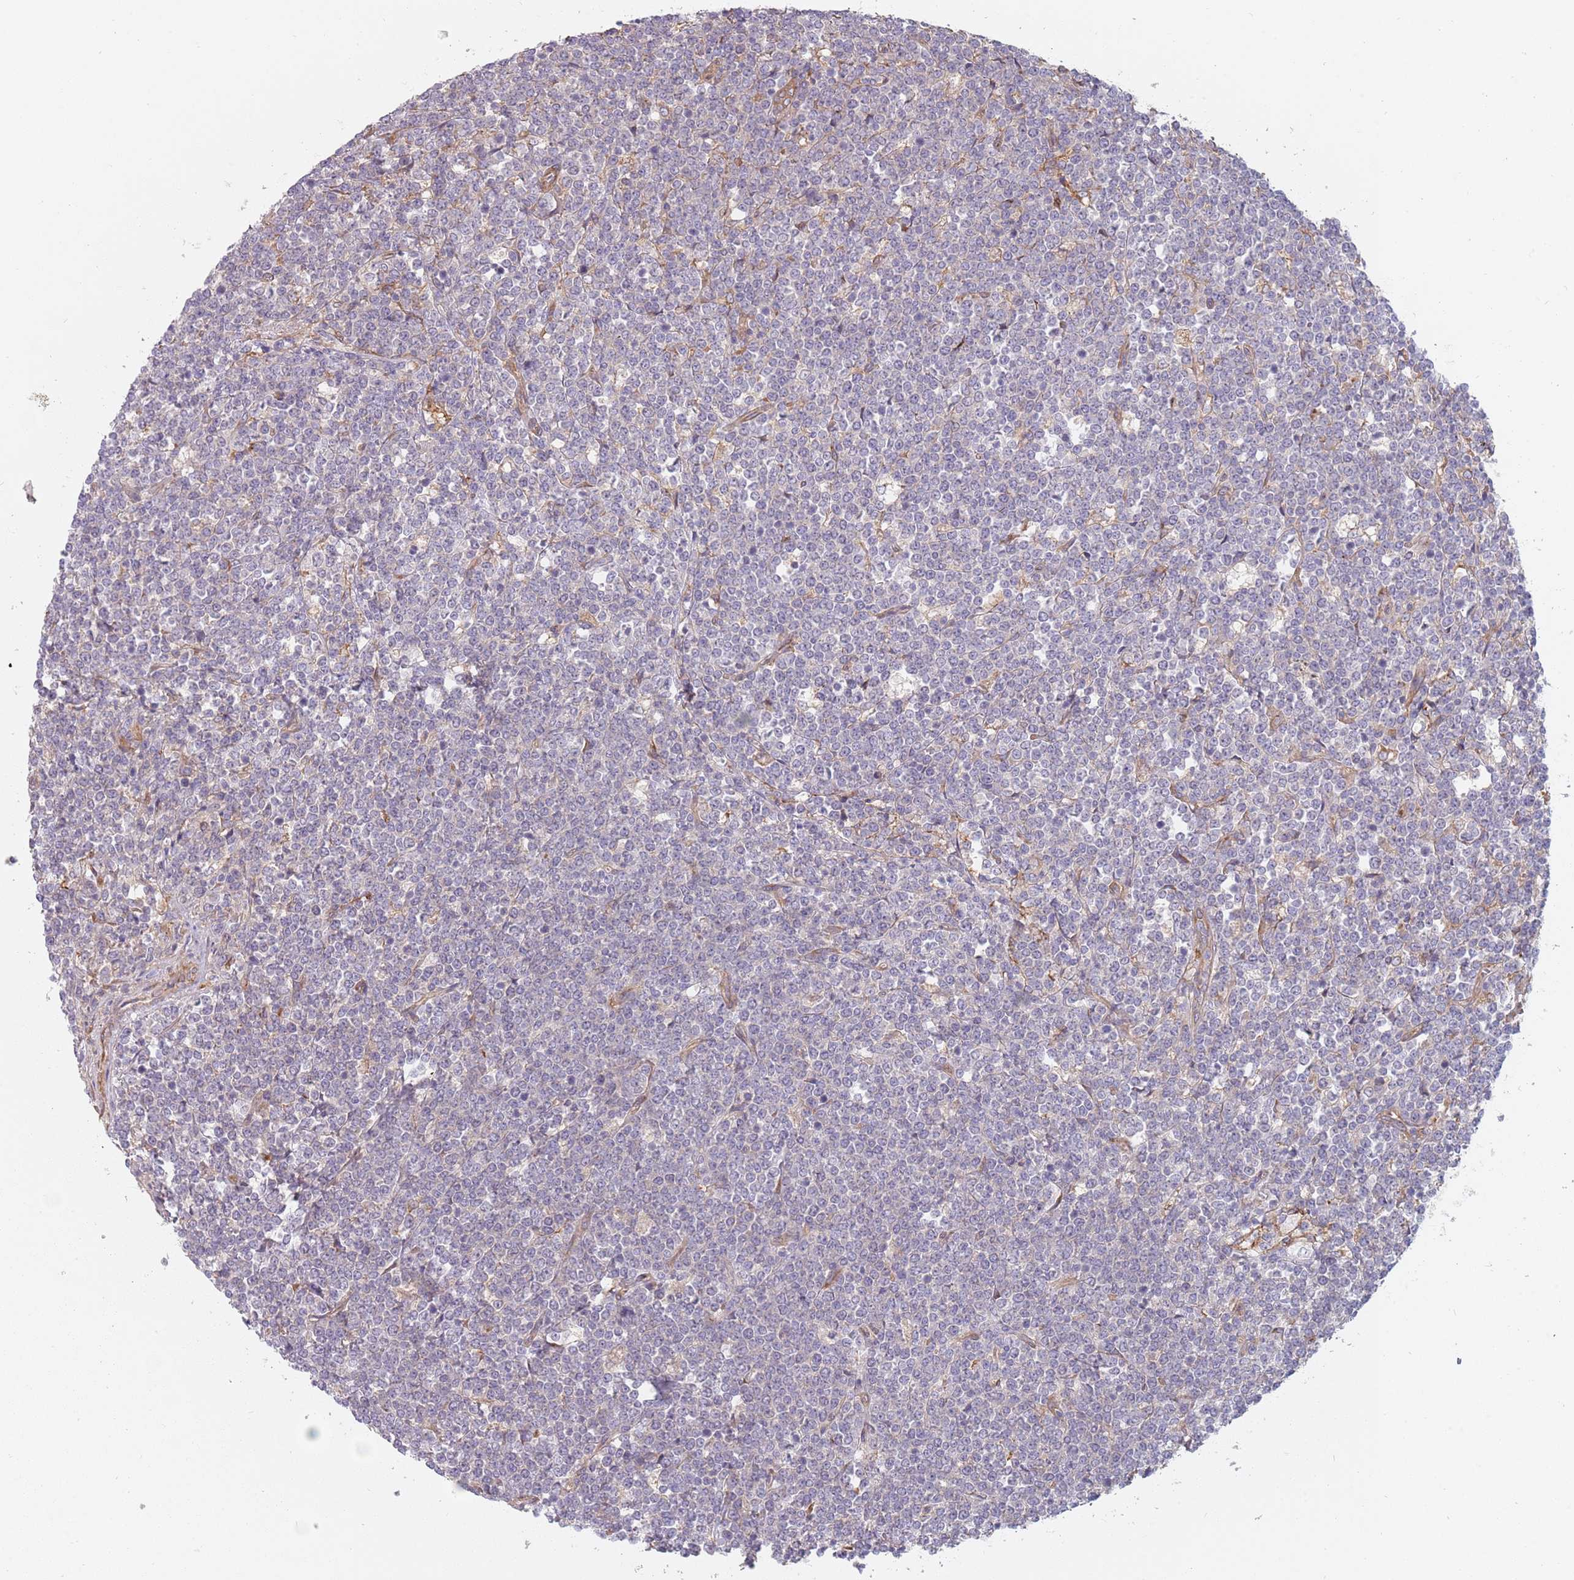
{"staining": {"intensity": "negative", "quantity": "none", "location": "none"}, "tissue": "lymphoma", "cell_type": "Tumor cells", "image_type": "cancer", "snomed": [{"axis": "morphology", "description": "Malignant lymphoma, non-Hodgkin's type, High grade"}, {"axis": "topography", "description": "Small intestine"}], "caption": "Tumor cells show no significant protein staining in malignant lymphoma, non-Hodgkin's type (high-grade). (Brightfield microscopy of DAB immunohistochemistry (IHC) at high magnification).", "gene": "SPDL1", "patient": {"sex": "male", "age": 8}}